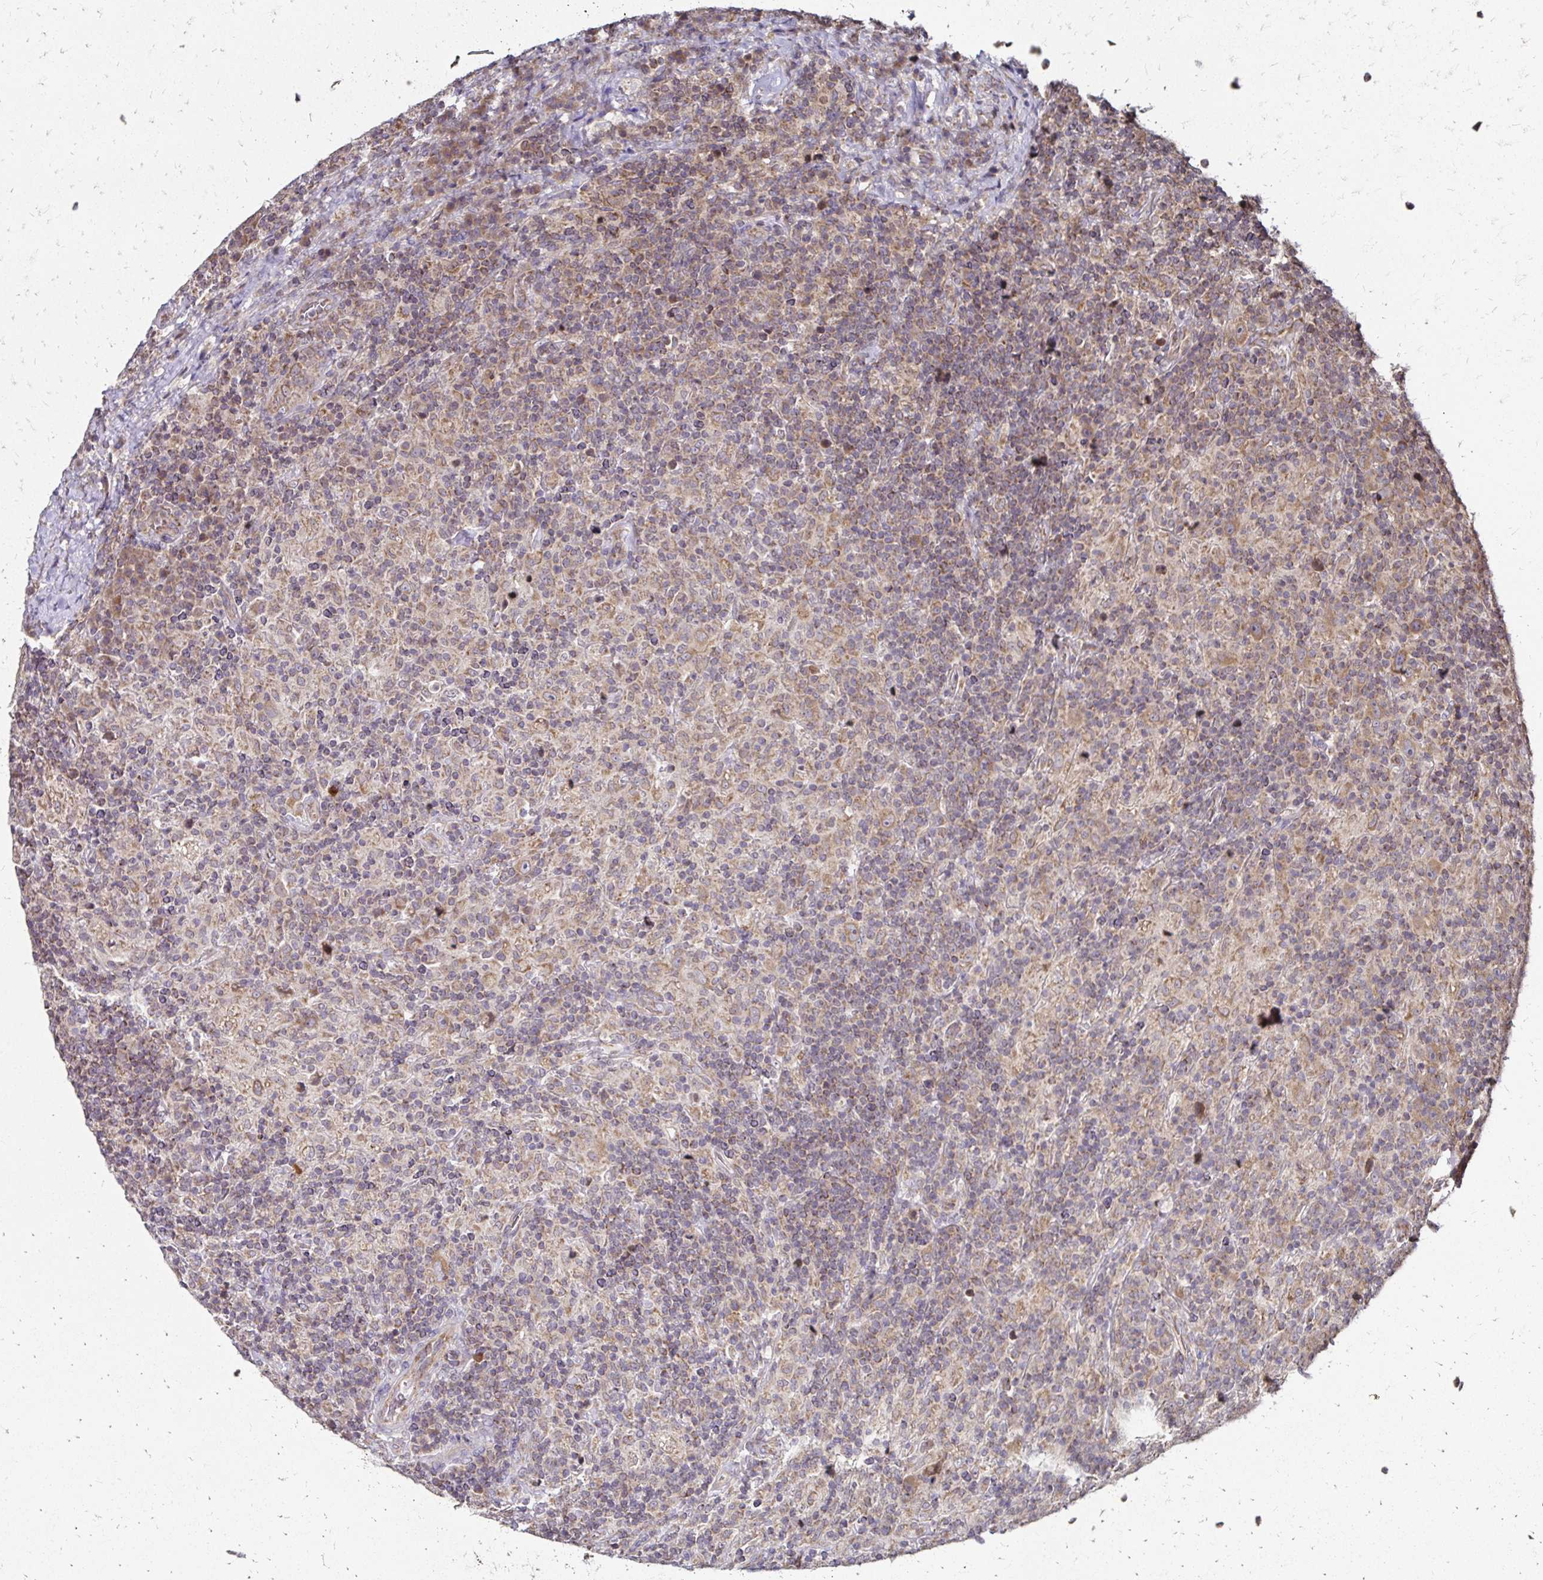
{"staining": {"intensity": "weak", "quantity": ">75%", "location": "cytoplasmic/membranous"}, "tissue": "lymphoma", "cell_type": "Tumor cells", "image_type": "cancer", "snomed": [{"axis": "morphology", "description": "Hodgkin's disease, NOS"}, {"axis": "topography", "description": "Lymph node"}], "caption": "The image shows a brown stain indicating the presence of a protein in the cytoplasmic/membranous of tumor cells in lymphoma.", "gene": "ZW10", "patient": {"sex": "male", "age": 70}}